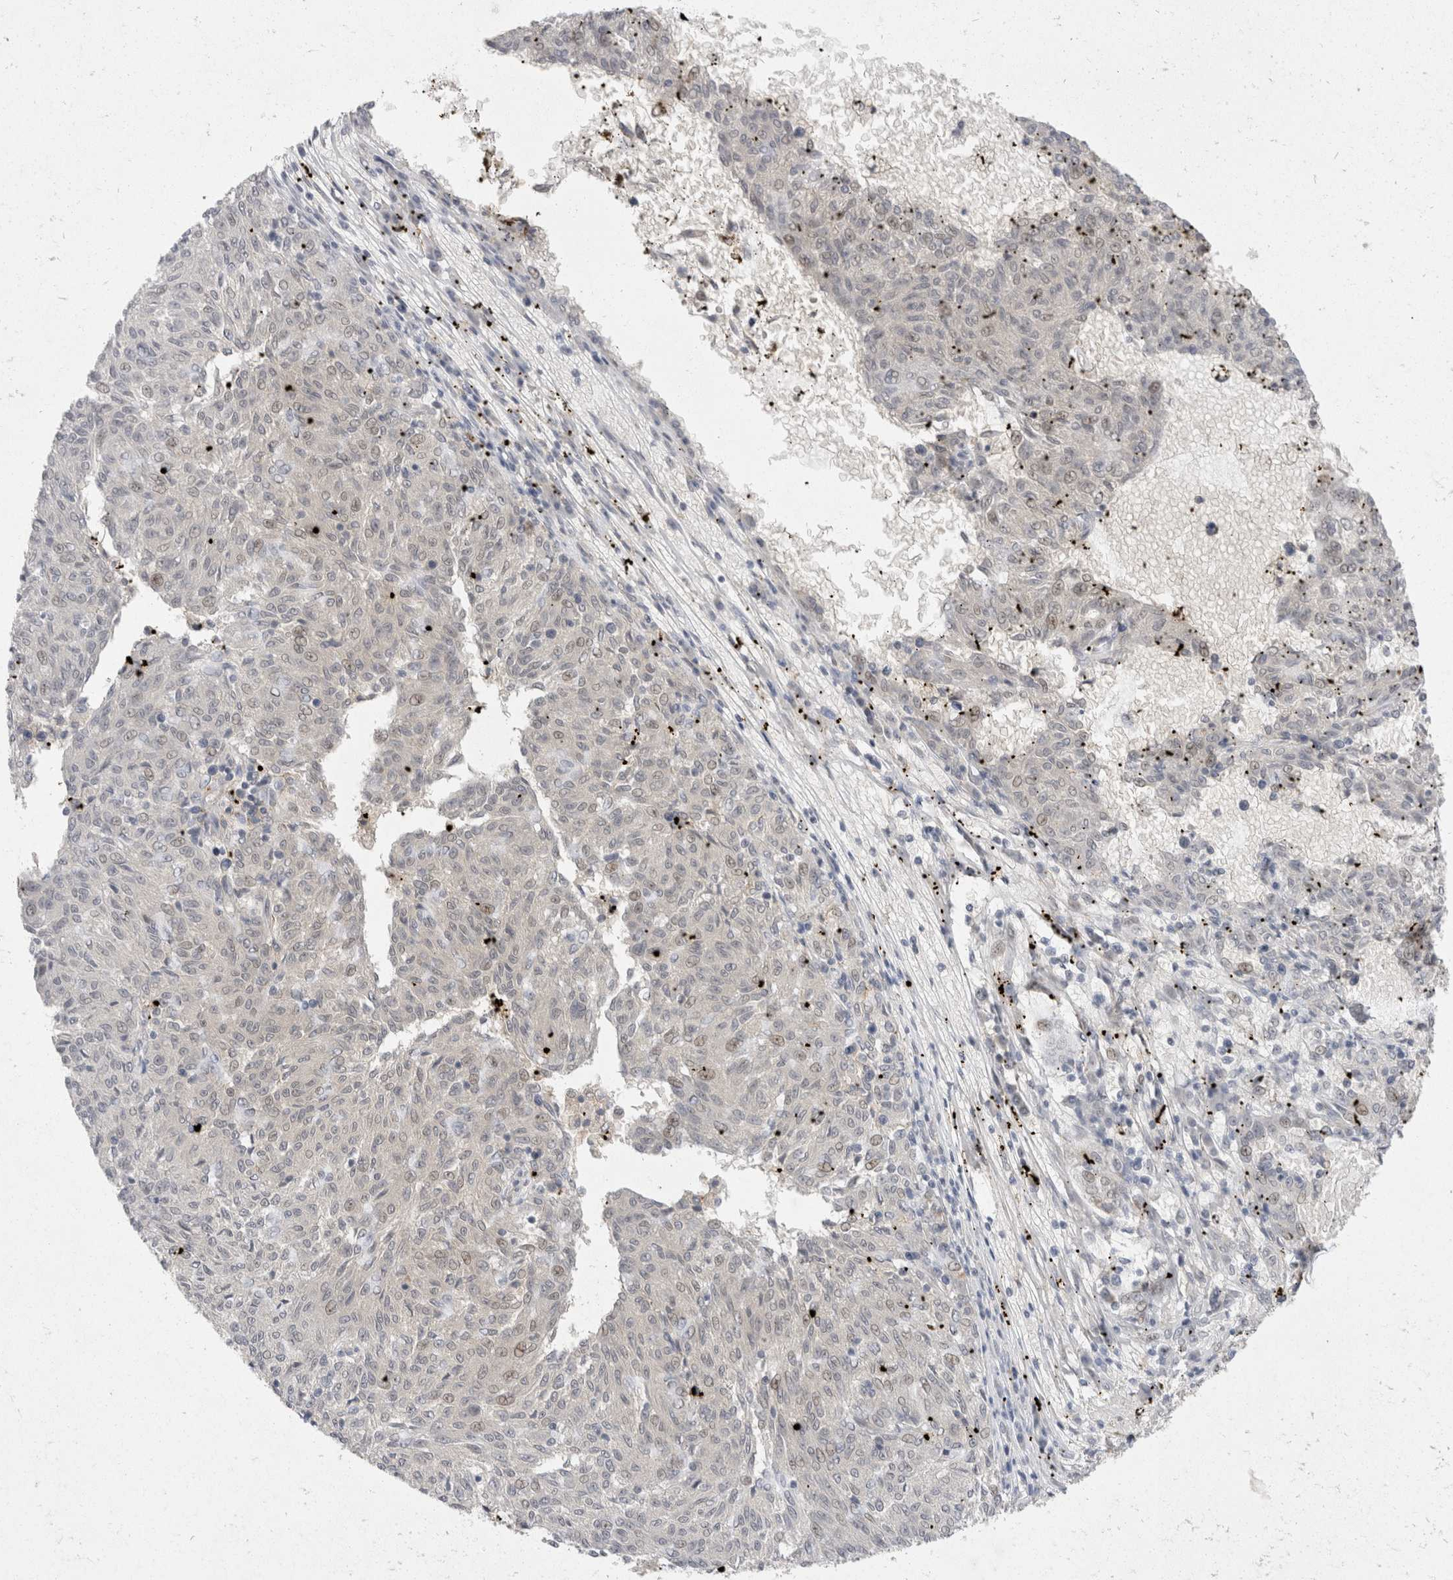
{"staining": {"intensity": "negative", "quantity": "none", "location": "none"}, "tissue": "melanoma", "cell_type": "Tumor cells", "image_type": "cancer", "snomed": [{"axis": "morphology", "description": "Malignant melanoma, NOS"}, {"axis": "topography", "description": "Skin"}], "caption": "The micrograph shows no significant staining in tumor cells of malignant melanoma.", "gene": "TOM1L2", "patient": {"sex": "female", "age": 72}}